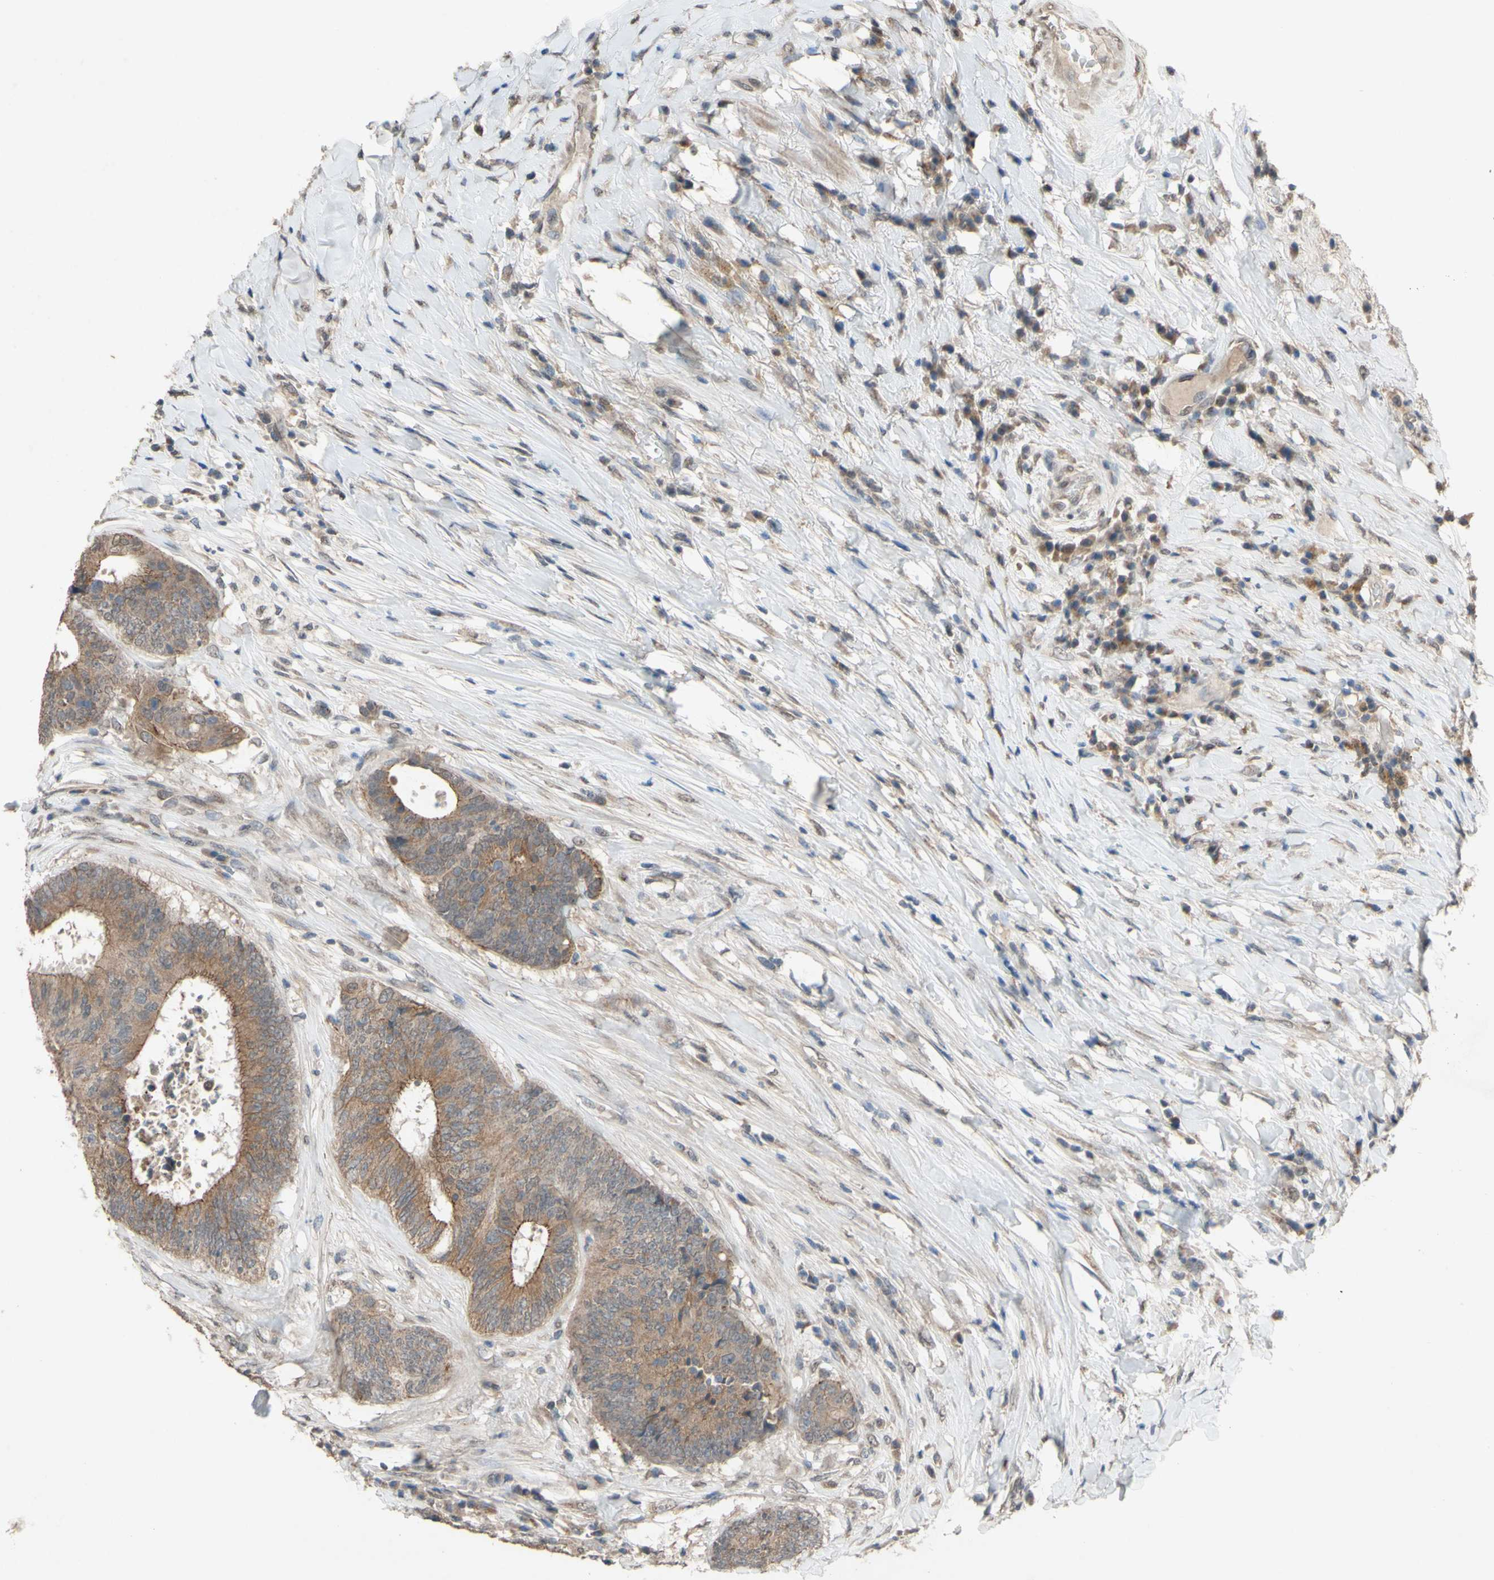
{"staining": {"intensity": "moderate", "quantity": ">75%", "location": "cytoplasmic/membranous"}, "tissue": "colorectal cancer", "cell_type": "Tumor cells", "image_type": "cancer", "snomed": [{"axis": "morphology", "description": "Adenocarcinoma, NOS"}, {"axis": "topography", "description": "Rectum"}], "caption": "Protein staining of colorectal cancer tissue exhibits moderate cytoplasmic/membranous positivity in approximately >75% of tumor cells. The protein is stained brown, and the nuclei are stained in blue (DAB (3,3'-diaminobenzidine) IHC with brightfield microscopy, high magnification).", "gene": "CDCP1", "patient": {"sex": "male", "age": 72}}